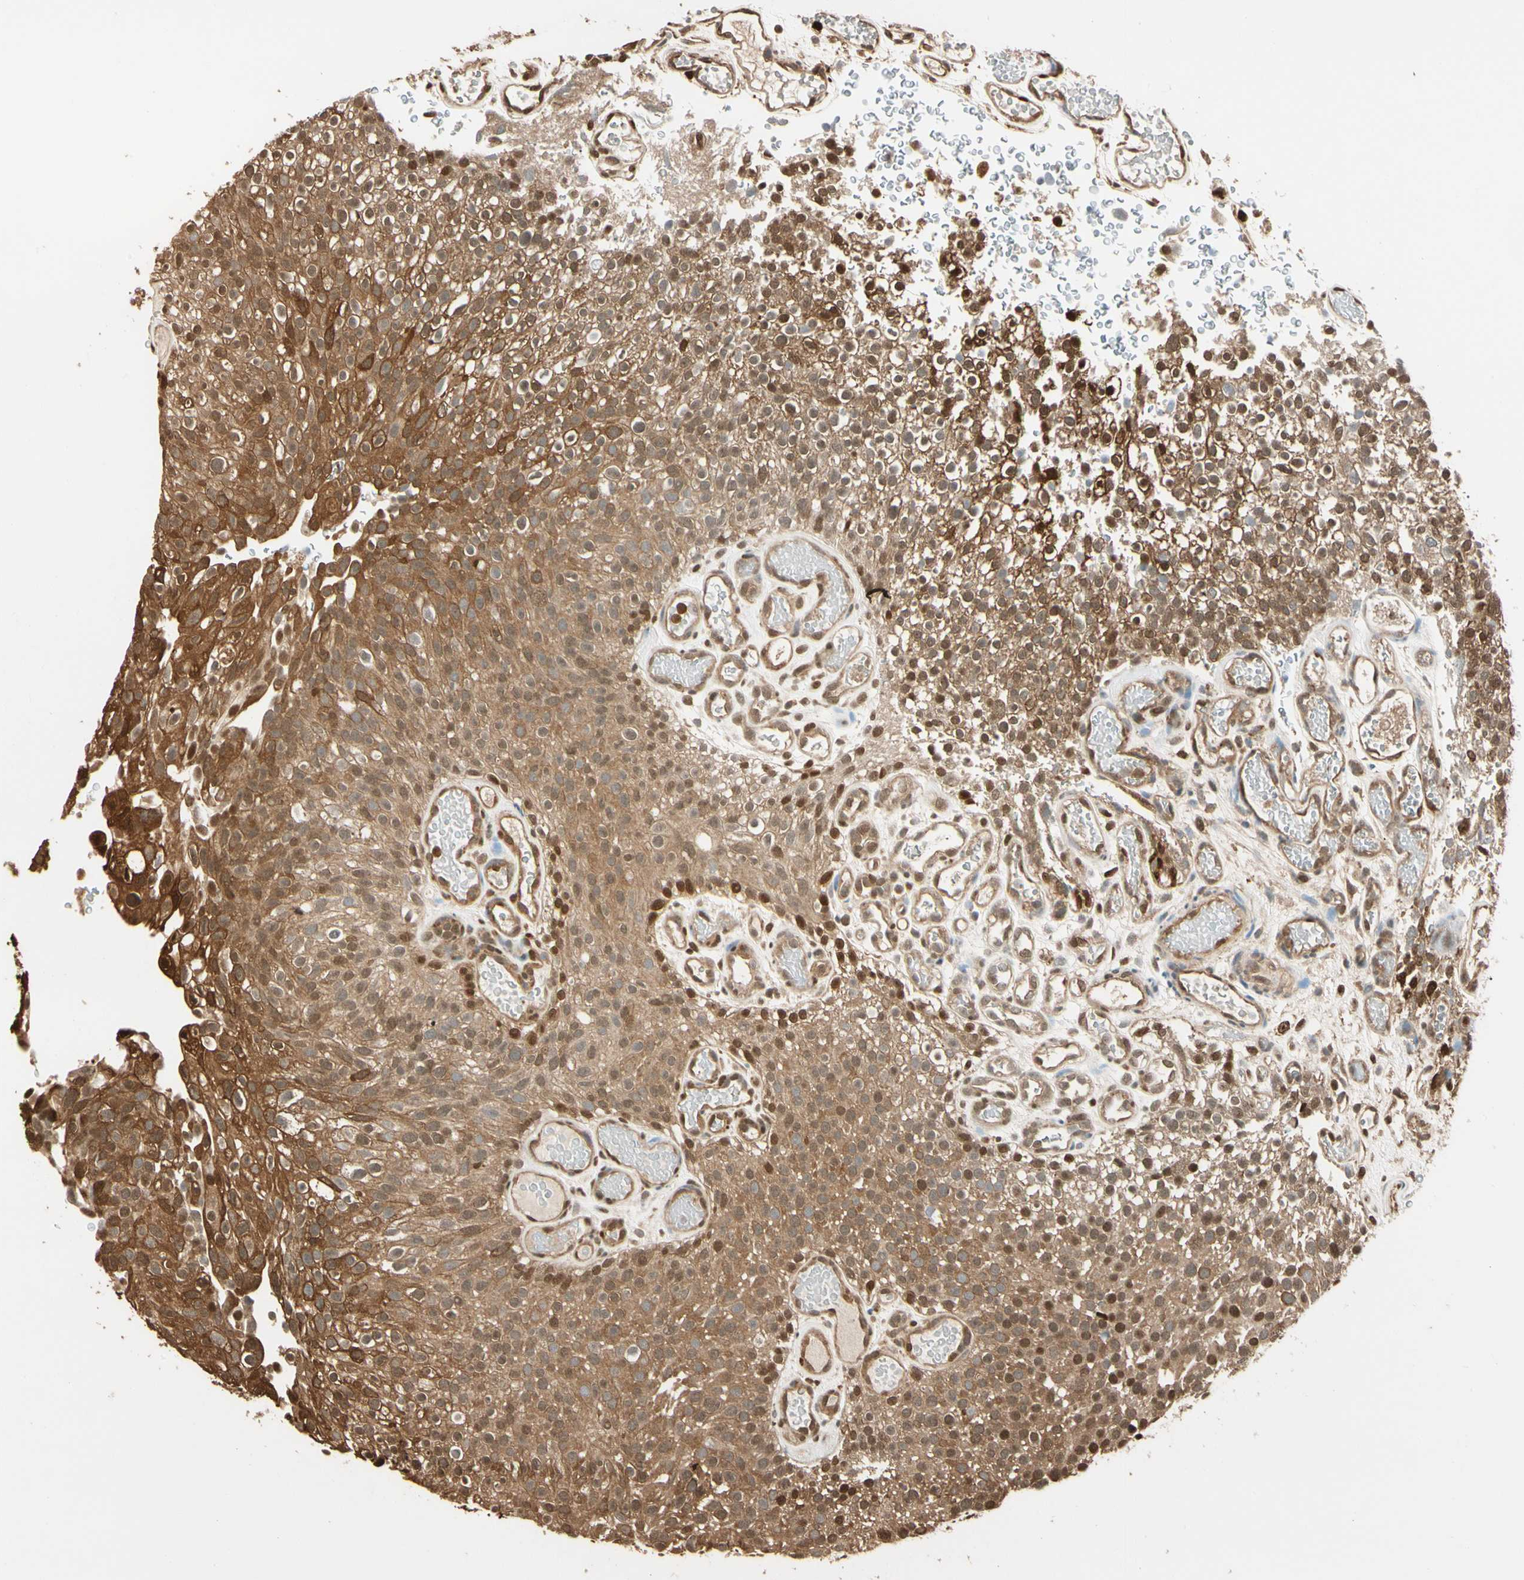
{"staining": {"intensity": "moderate", "quantity": ">75%", "location": "cytoplasmic/membranous,nuclear"}, "tissue": "urothelial cancer", "cell_type": "Tumor cells", "image_type": "cancer", "snomed": [{"axis": "morphology", "description": "Urothelial carcinoma, Low grade"}, {"axis": "topography", "description": "Urinary bladder"}], "caption": "Immunohistochemical staining of urothelial cancer shows medium levels of moderate cytoplasmic/membranous and nuclear staining in about >75% of tumor cells.", "gene": "PNCK", "patient": {"sex": "male", "age": 78}}